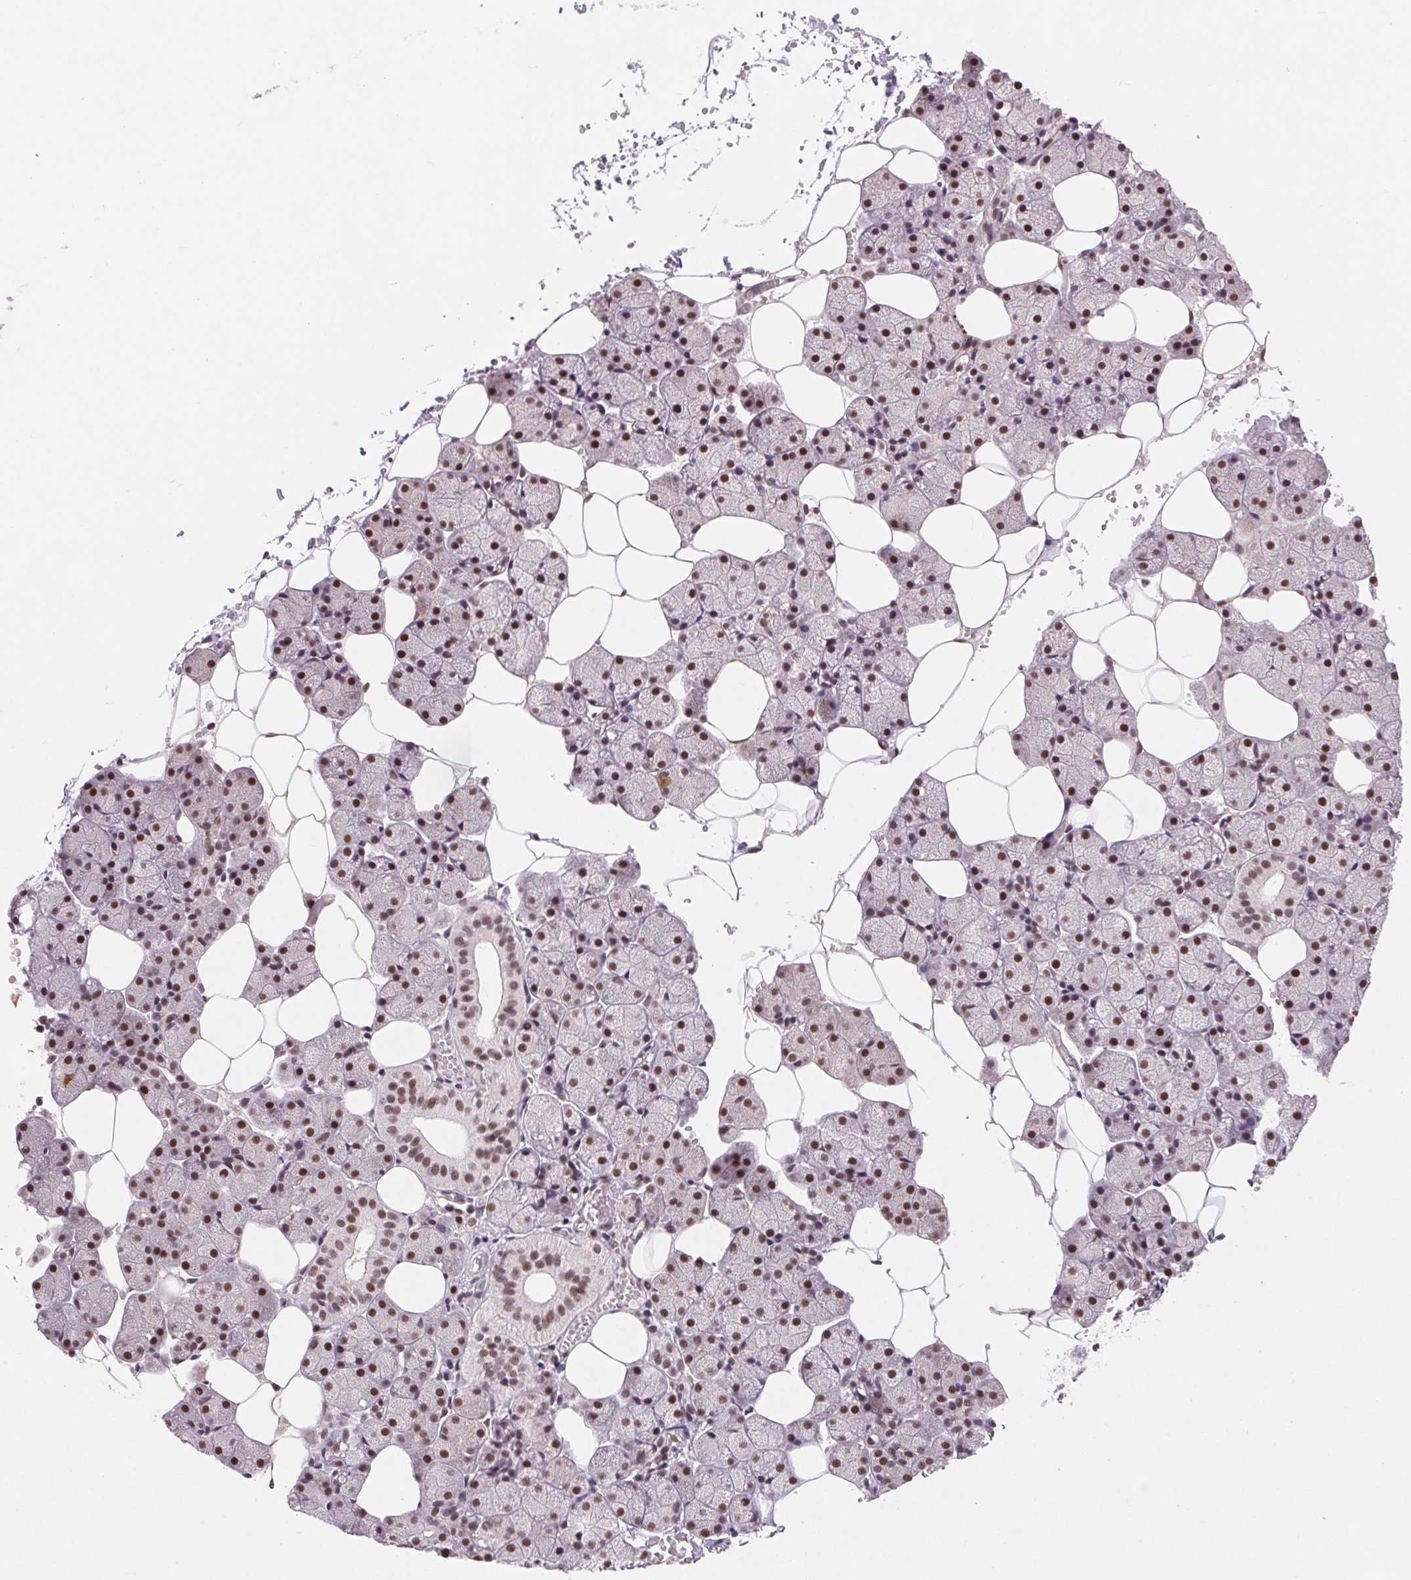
{"staining": {"intensity": "strong", "quantity": "25%-75%", "location": "nuclear"}, "tissue": "salivary gland", "cell_type": "Glandular cells", "image_type": "normal", "snomed": [{"axis": "morphology", "description": "Normal tissue, NOS"}, {"axis": "topography", "description": "Salivary gland"}], "caption": "Protein staining demonstrates strong nuclear expression in about 25%-75% of glandular cells in normal salivary gland.", "gene": "CD2BP2", "patient": {"sex": "male", "age": 38}}